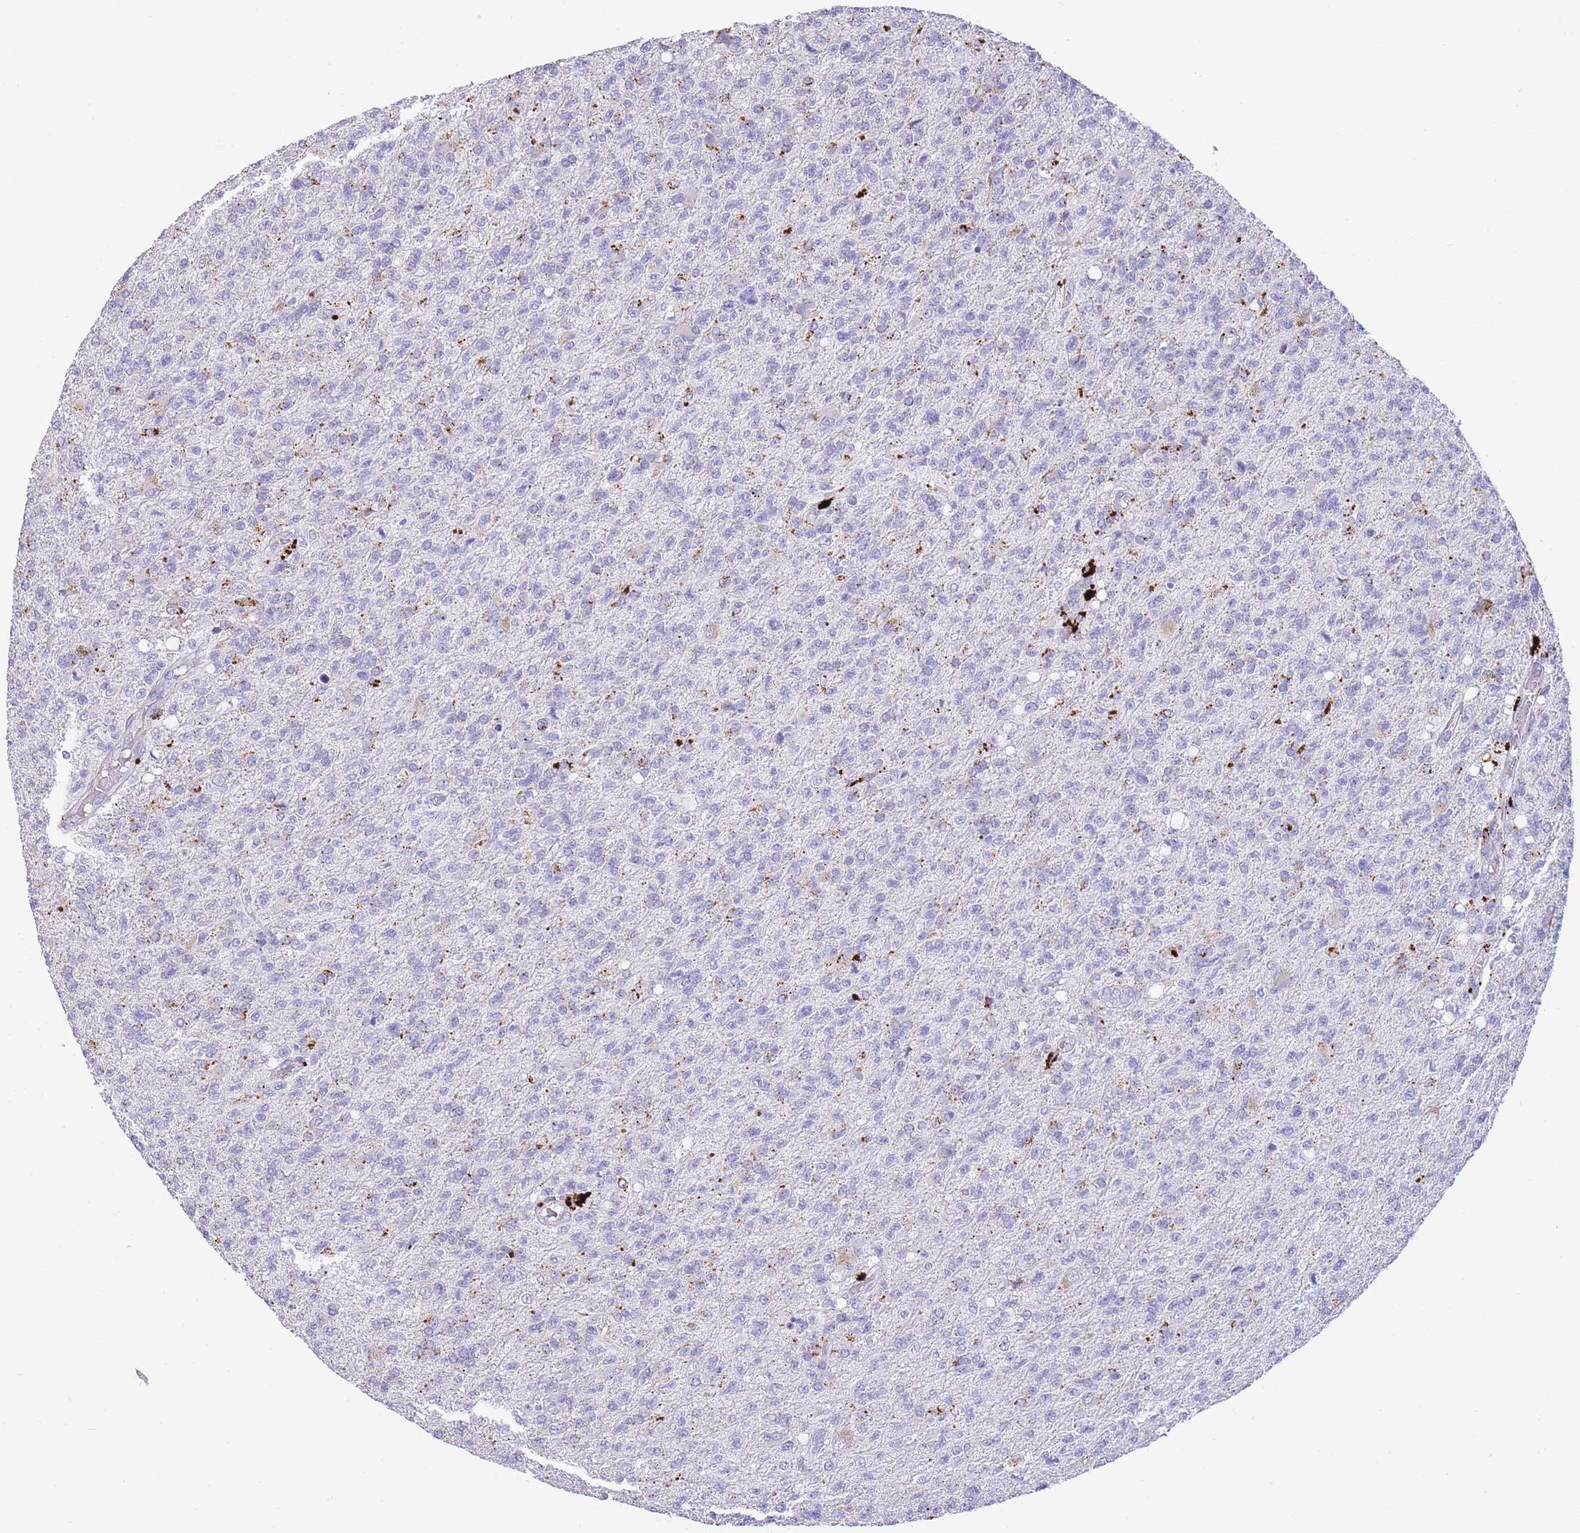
{"staining": {"intensity": "negative", "quantity": "none", "location": "none"}, "tissue": "glioma", "cell_type": "Tumor cells", "image_type": "cancer", "snomed": [{"axis": "morphology", "description": "Glioma, malignant, High grade"}, {"axis": "topography", "description": "Brain"}], "caption": "High magnification brightfield microscopy of glioma stained with DAB (3,3'-diaminobenzidine) (brown) and counterstained with hematoxylin (blue): tumor cells show no significant expression.", "gene": "GAA", "patient": {"sex": "male", "age": 56}}